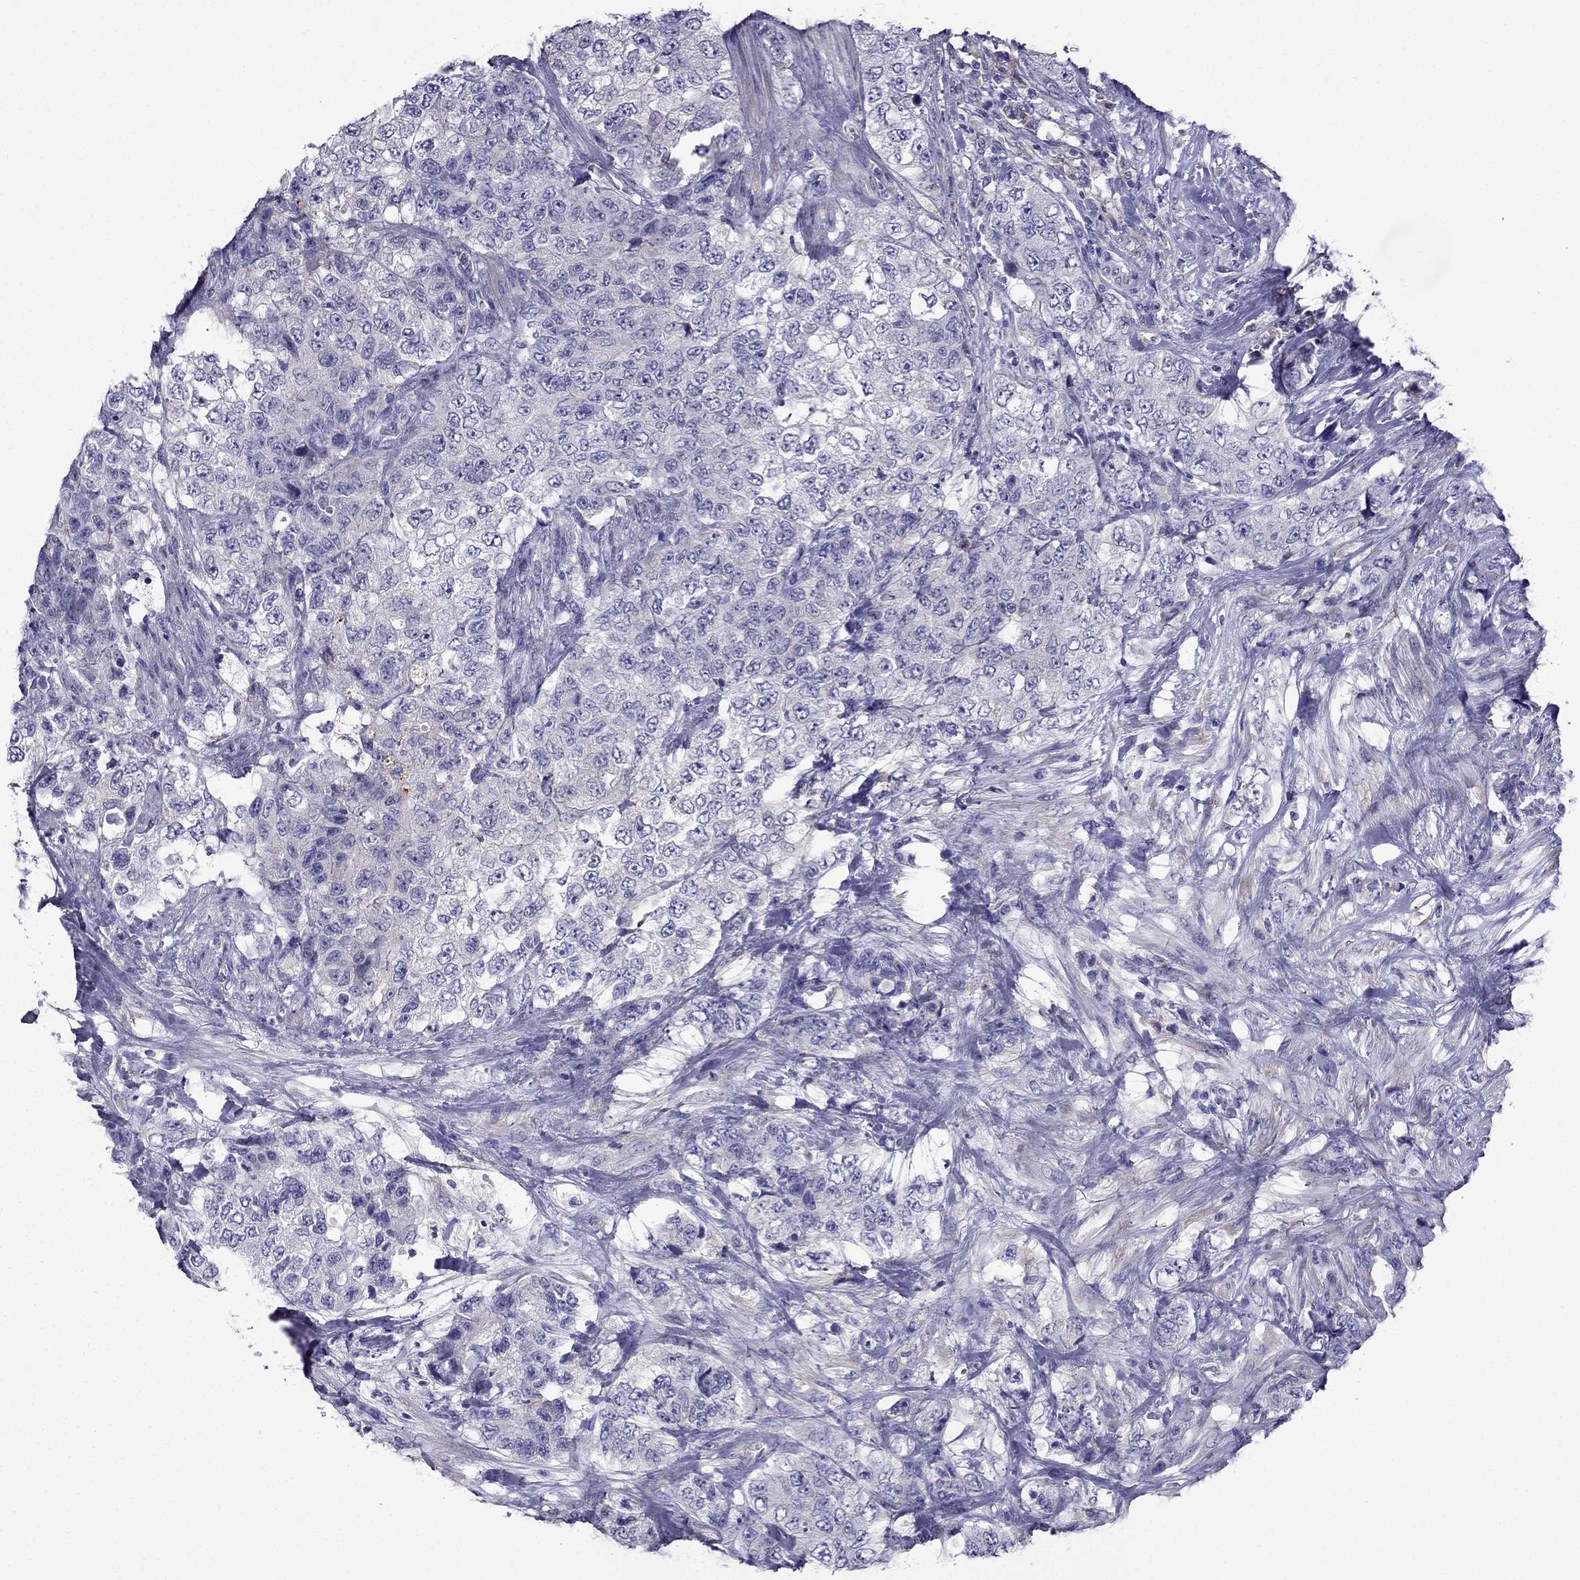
{"staining": {"intensity": "negative", "quantity": "none", "location": "none"}, "tissue": "urothelial cancer", "cell_type": "Tumor cells", "image_type": "cancer", "snomed": [{"axis": "morphology", "description": "Urothelial carcinoma, High grade"}, {"axis": "topography", "description": "Urinary bladder"}], "caption": "A high-resolution histopathology image shows immunohistochemistry (IHC) staining of urothelial cancer, which reveals no significant positivity in tumor cells. (DAB immunohistochemistry (IHC) with hematoxylin counter stain).", "gene": "TSSK4", "patient": {"sex": "female", "age": 78}}